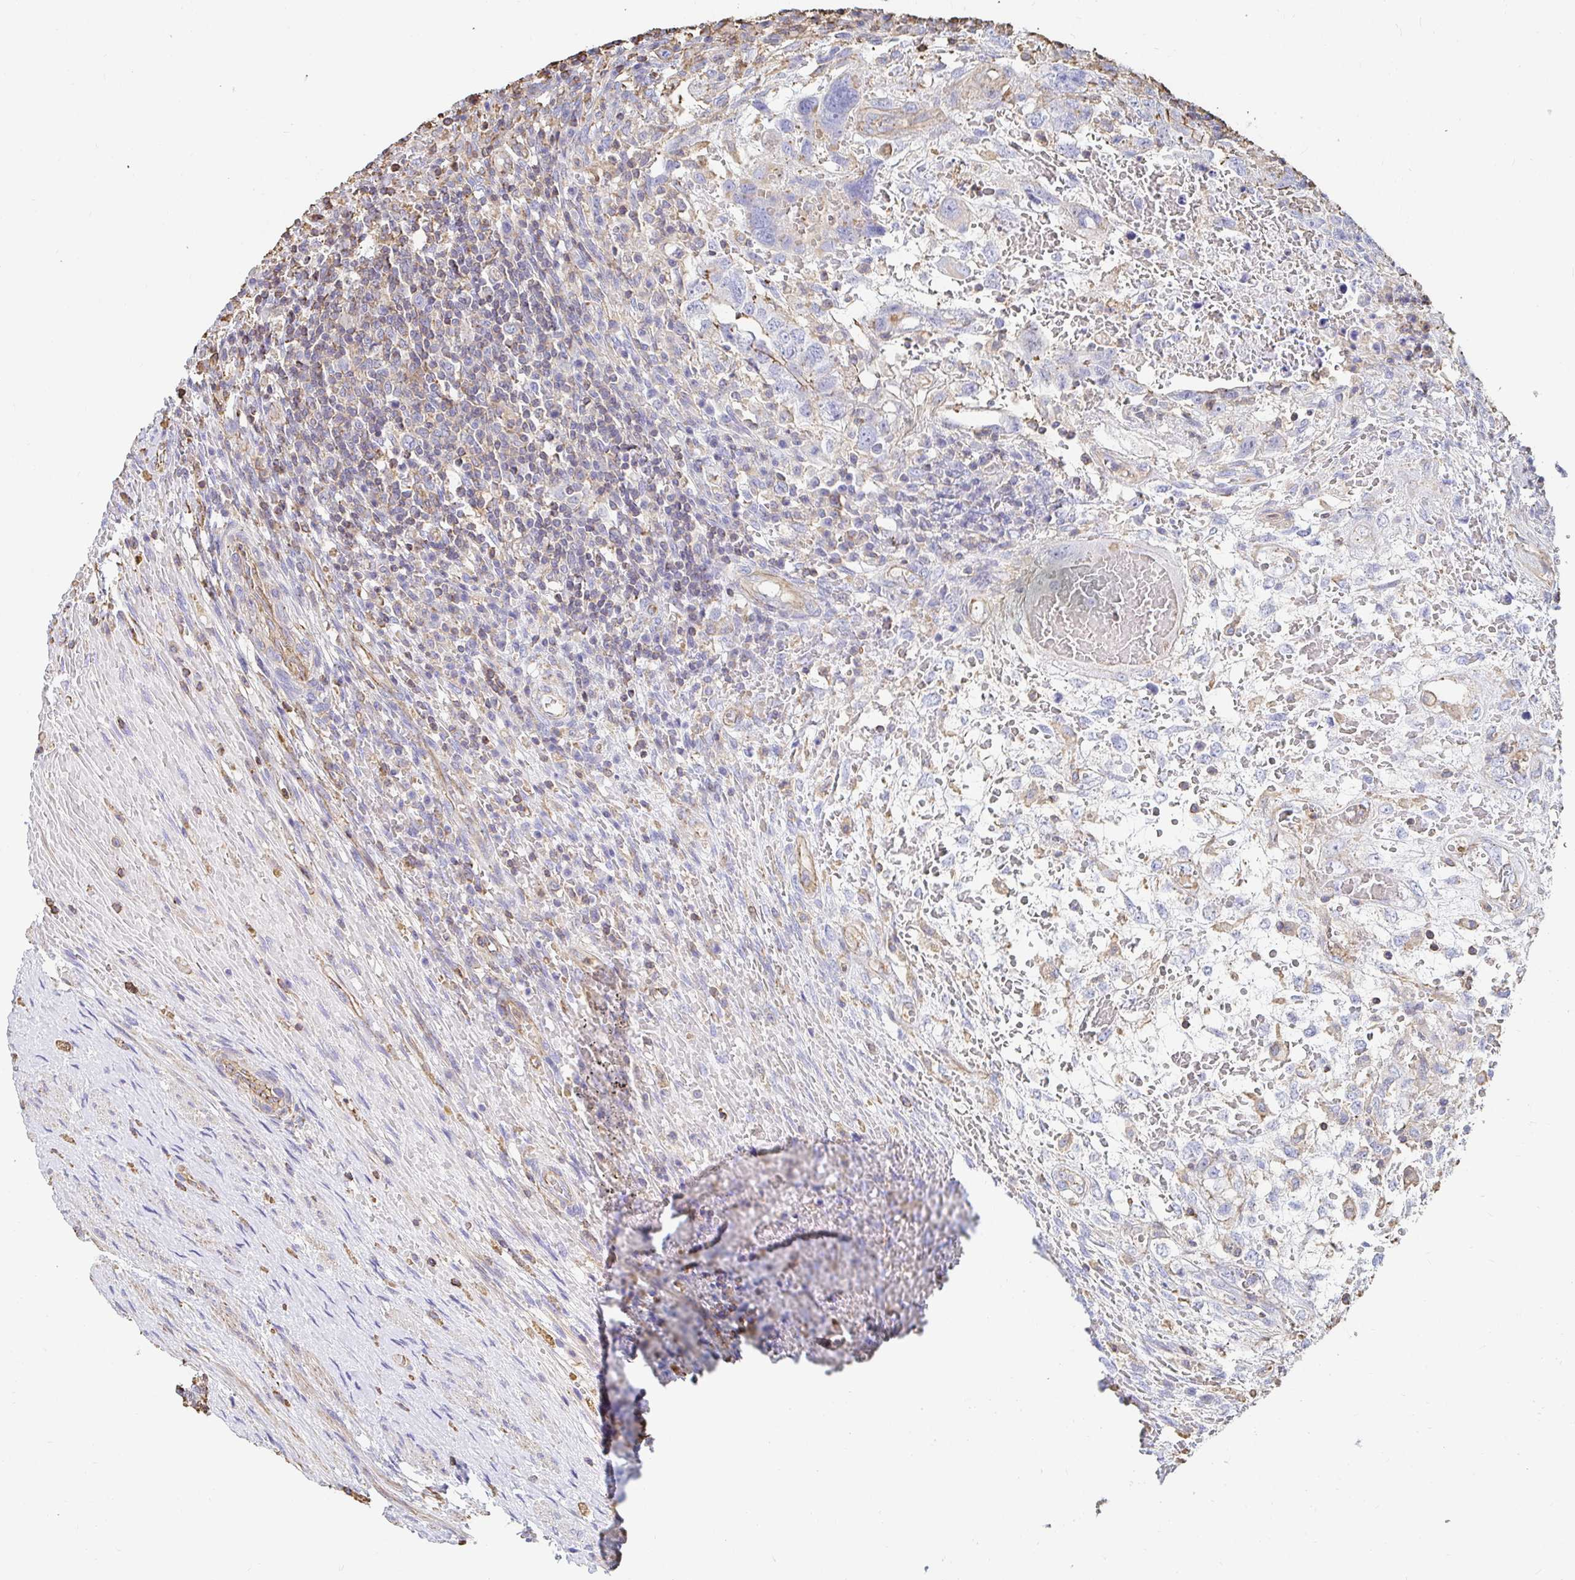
{"staining": {"intensity": "moderate", "quantity": "<25%", "location": "cytoplasmic/membranous"}, "tissue": "testis cancer", "cell_type": "Tumor cells", "image_type": "cancer", "snomed": [{"axis": "morphology", "description": "Carcinoma, Embryonal, NOS"}, {"axis": "topography", "description": "Testis"}], "caption": "High-magnification brightfield microscopy of testis cancer (embryonal carcinoma) stained with DAB (brown) and counterstained with hematoxylin (blue). tumor cells exhibit moderate cytoplasmic/membranous positivity is seen in approximately<25% of cells. The staining was performed using DAB to visualize the protein expression in brown, while the nuclei were stained in blue with hematoxylin (Magnification: 20x).", "gene": "PTPN14", "patient": {"sex": "male", "age": 26}}